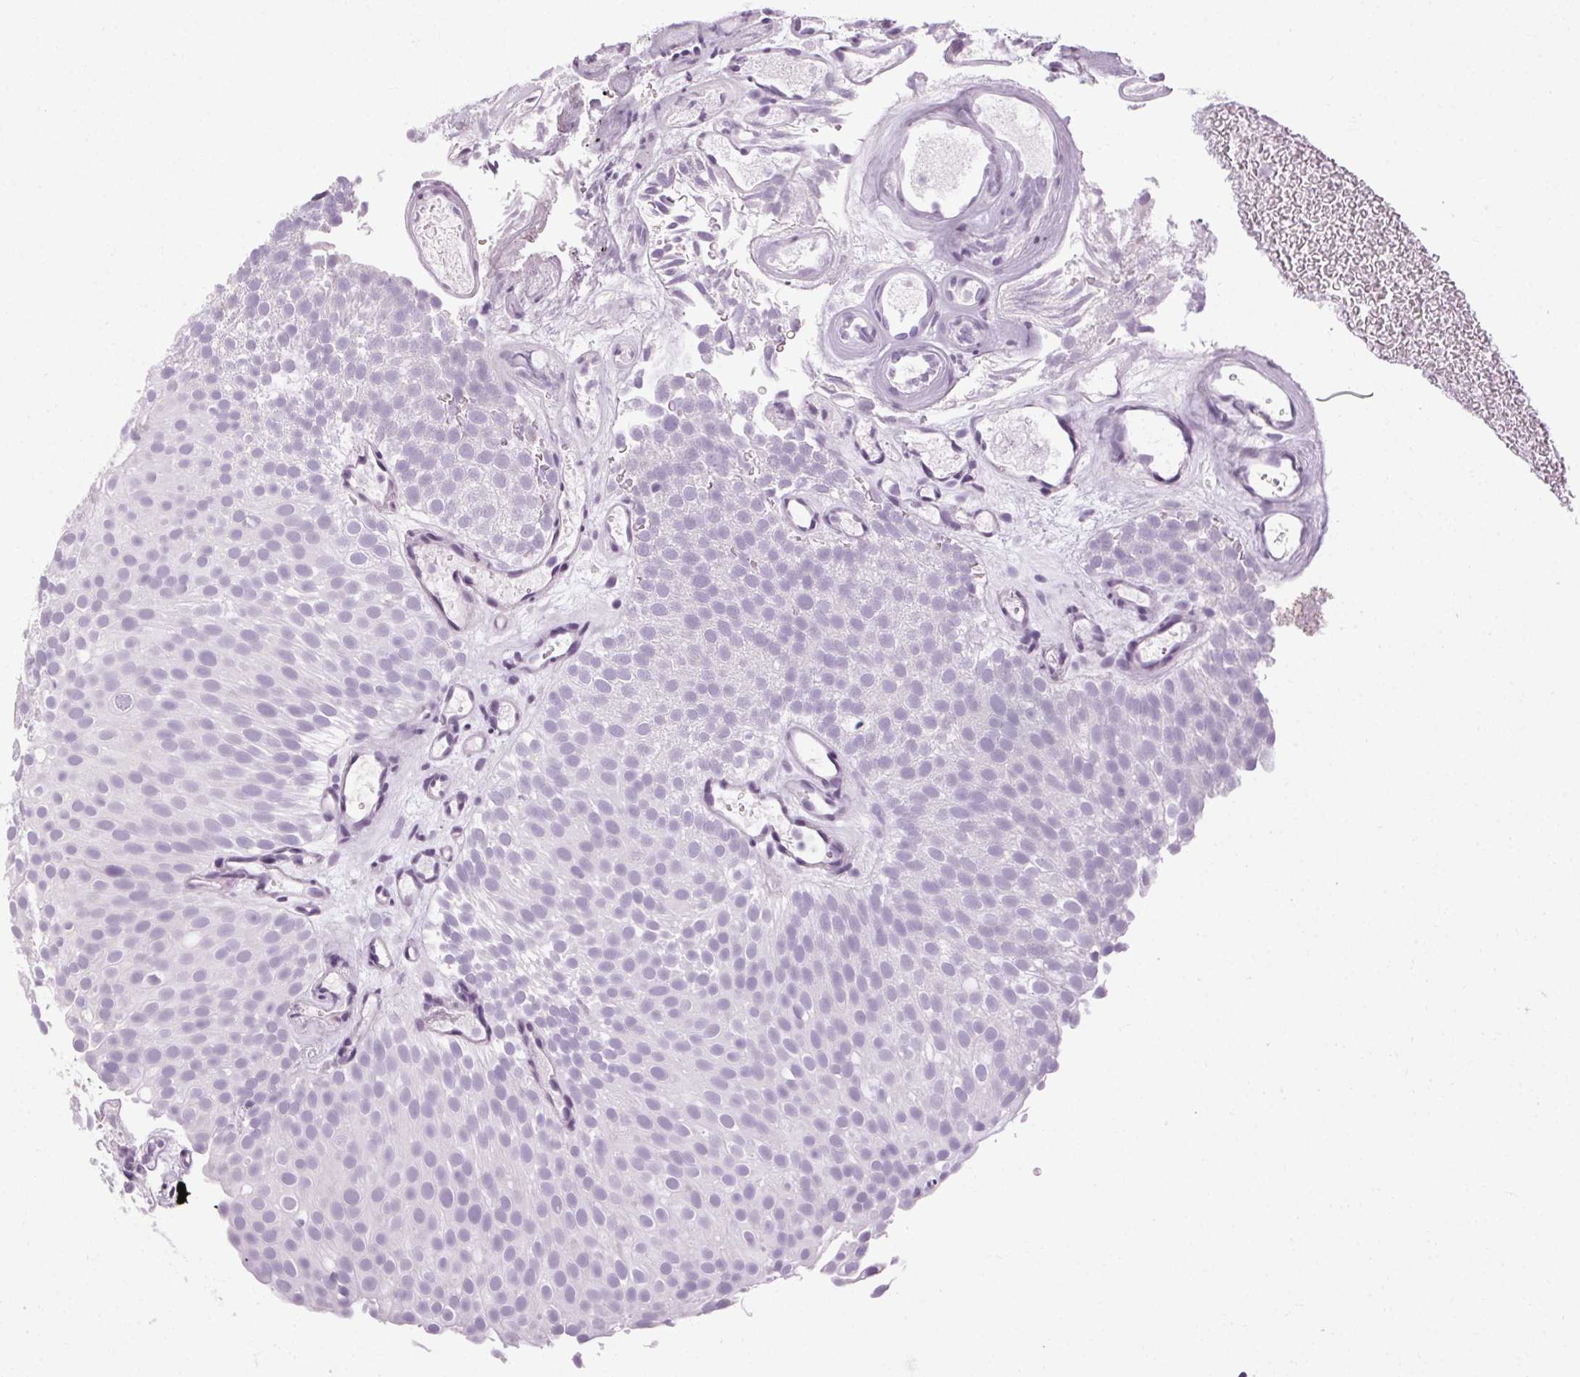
{"staining": {"intensity": "negative", "quantity": "none", "location": "none"}, "tissue": "urothelial cancer", "cell_type": "Tumor cells", "image_type": "cancer", "snomed": [{"axis": "morphology", "description": "Urothelial carcinoma, Low grade"}, {"axis": "topography", "description": "Urinary bladder"}], "caption": "Urothelial carcinoma (low-grade) was stained to show a protein in brown. There is no significant expression in tumor cells.", "gene": "POMC", "patient": {"sex": "male", "age": 78}}